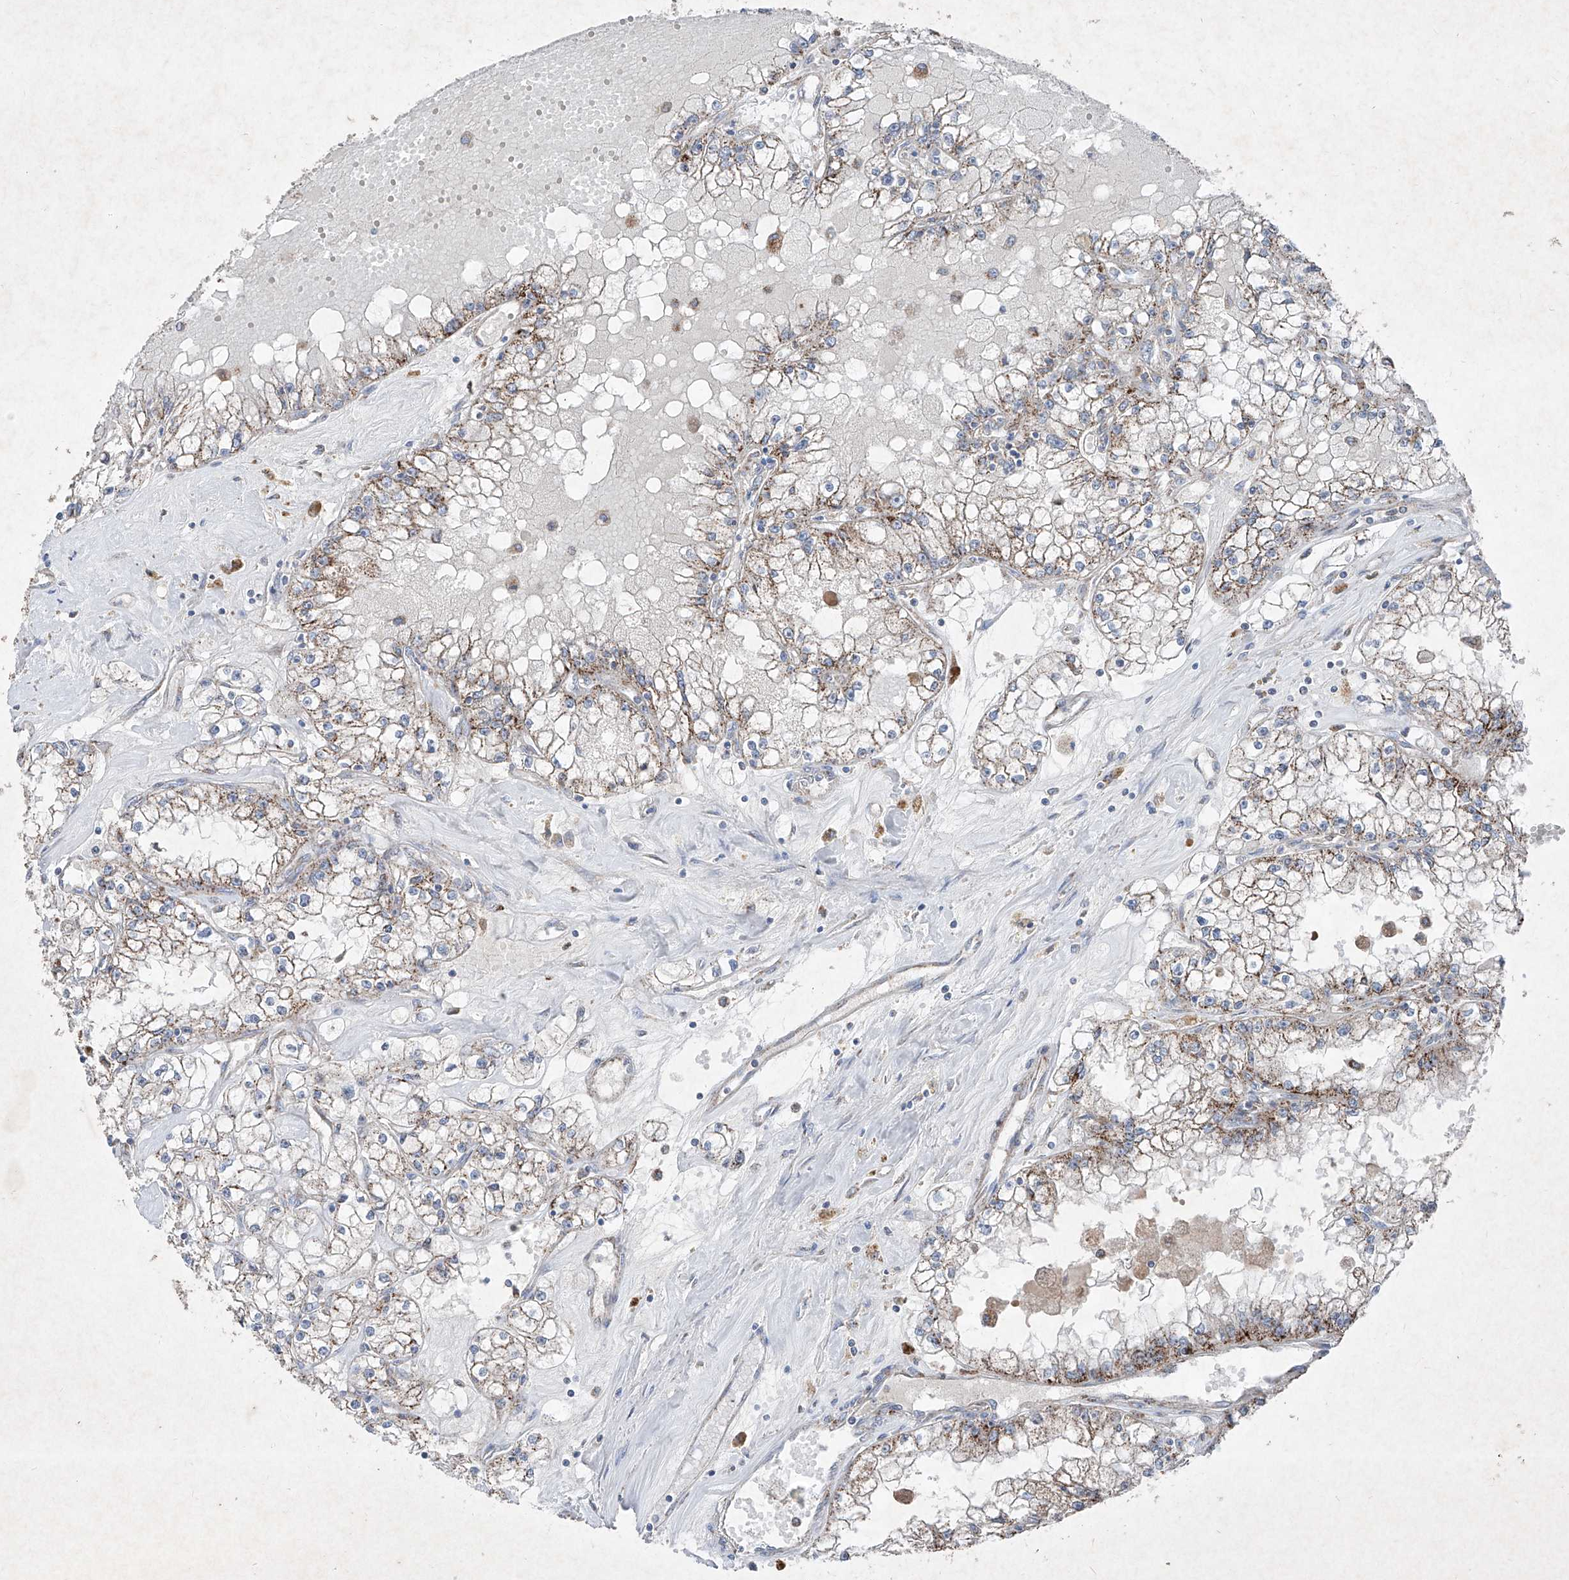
{"staining": {"intensity": "moderate", "quantity": "25%-75%", "location": "cytoplasmic/membranous"}, "tissue": "renal cancer", "cell_type": "Tumor cells", "image_type": "cancer", "snomed": [{"axis": "morphology", "description": "Adenocarcinoma, NOS"}, {"axis": "topography", "description": "Kidney"}], "caption": "Immunohistochemical staining of human renal cancer (adenocarcinoma) reveals moderate cytoplasmic/membranous protein staining in approximately 25%-75% of tumor cells. The staining is performed using DAB brown chromogen to label protein expression. The nuclei are counter-stained blue using hematoxylin.", "gene": "ABCD3", "patient": {"sex": "male", "age": 56}}